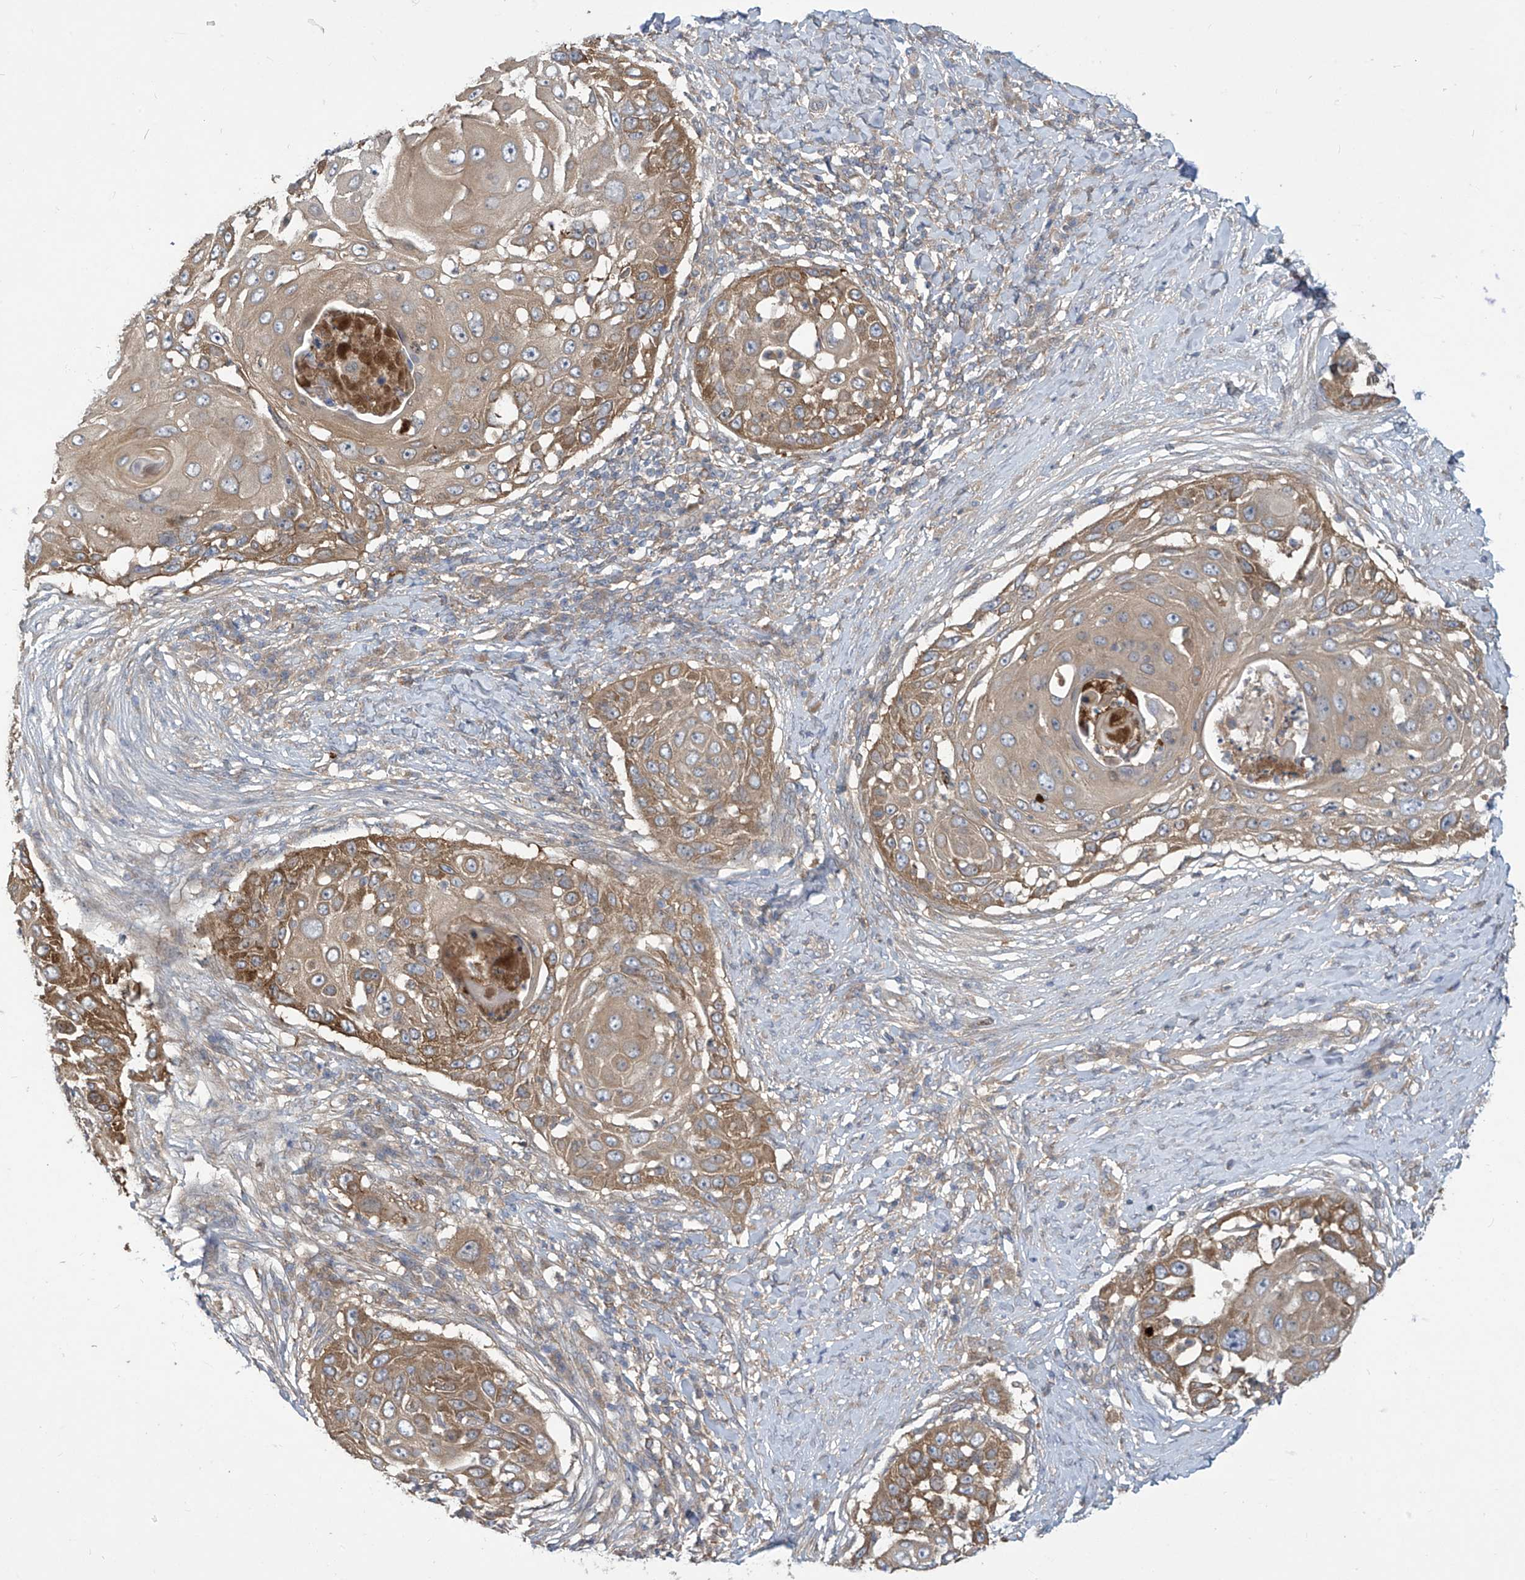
{"staining": {"intensity": "moderate", "quantity": ">75%", "location": "cytoplasmic/membranous"}, "tissue": "skin cancer", "cell_type": "Tumor cells", "image_type": "cancer", "snomed": [{"axis": "morphology", "description": "Squamous cell carcinoma, NOS"}, {"axis": "topography", "description": "Skin"}], "caption": "Squamous cell carcinoma (skin) stained for a protein exhibits moderate cytoplasmic/membranous positivity in tumor cells. The protein is stained brown, and the nuclei are stained in blue (DAB (3,3'-diaminobenzidine) IHC with brightfield microscopy, high magnification).", "gene": "ADI1", "patient": {"sex": "female", "age": 44}}